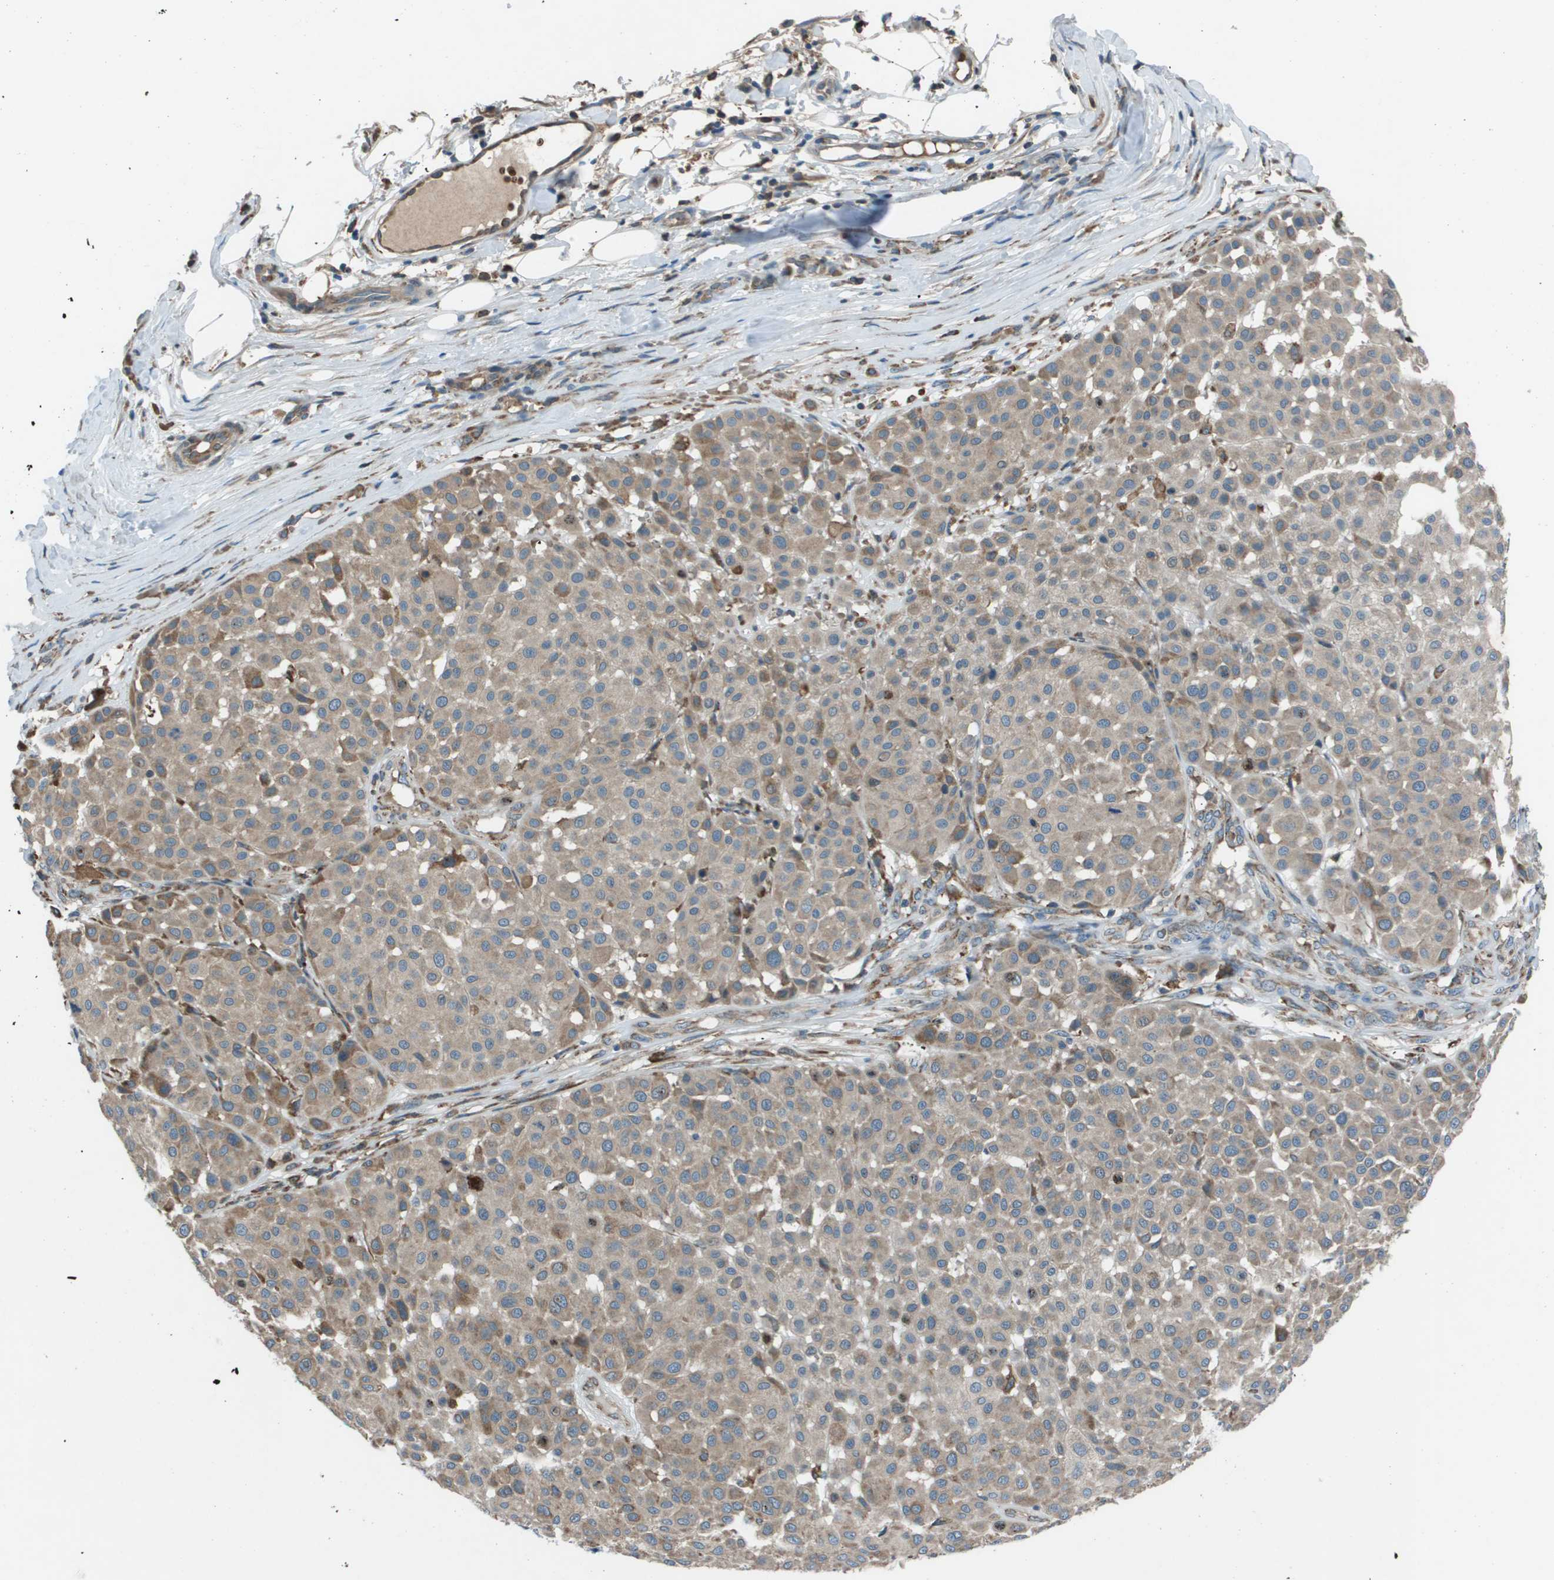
{"staining": {"intensity": "moderate", "quantity": "<25%", "location": "cytoplasmic/membranous"}, "tissue": "melanoma", "cell_type": "Tumor cells", "image_type": "cancer", "snomed": [{"axis": "morphology", "description": "Malignant melanoma, Metastatic site"}, {"axis": "topography", "description": "Soft tissue"}], "caption": "High-power microscopy captured an IHC image of melanoma, revealing moderate cytoplasmic/membranous expression in approximately <25% of tumor cells. Nuclei are stained in blue.", "gene": "UTS2", "patient": {"sex": "male", "age": 41}}